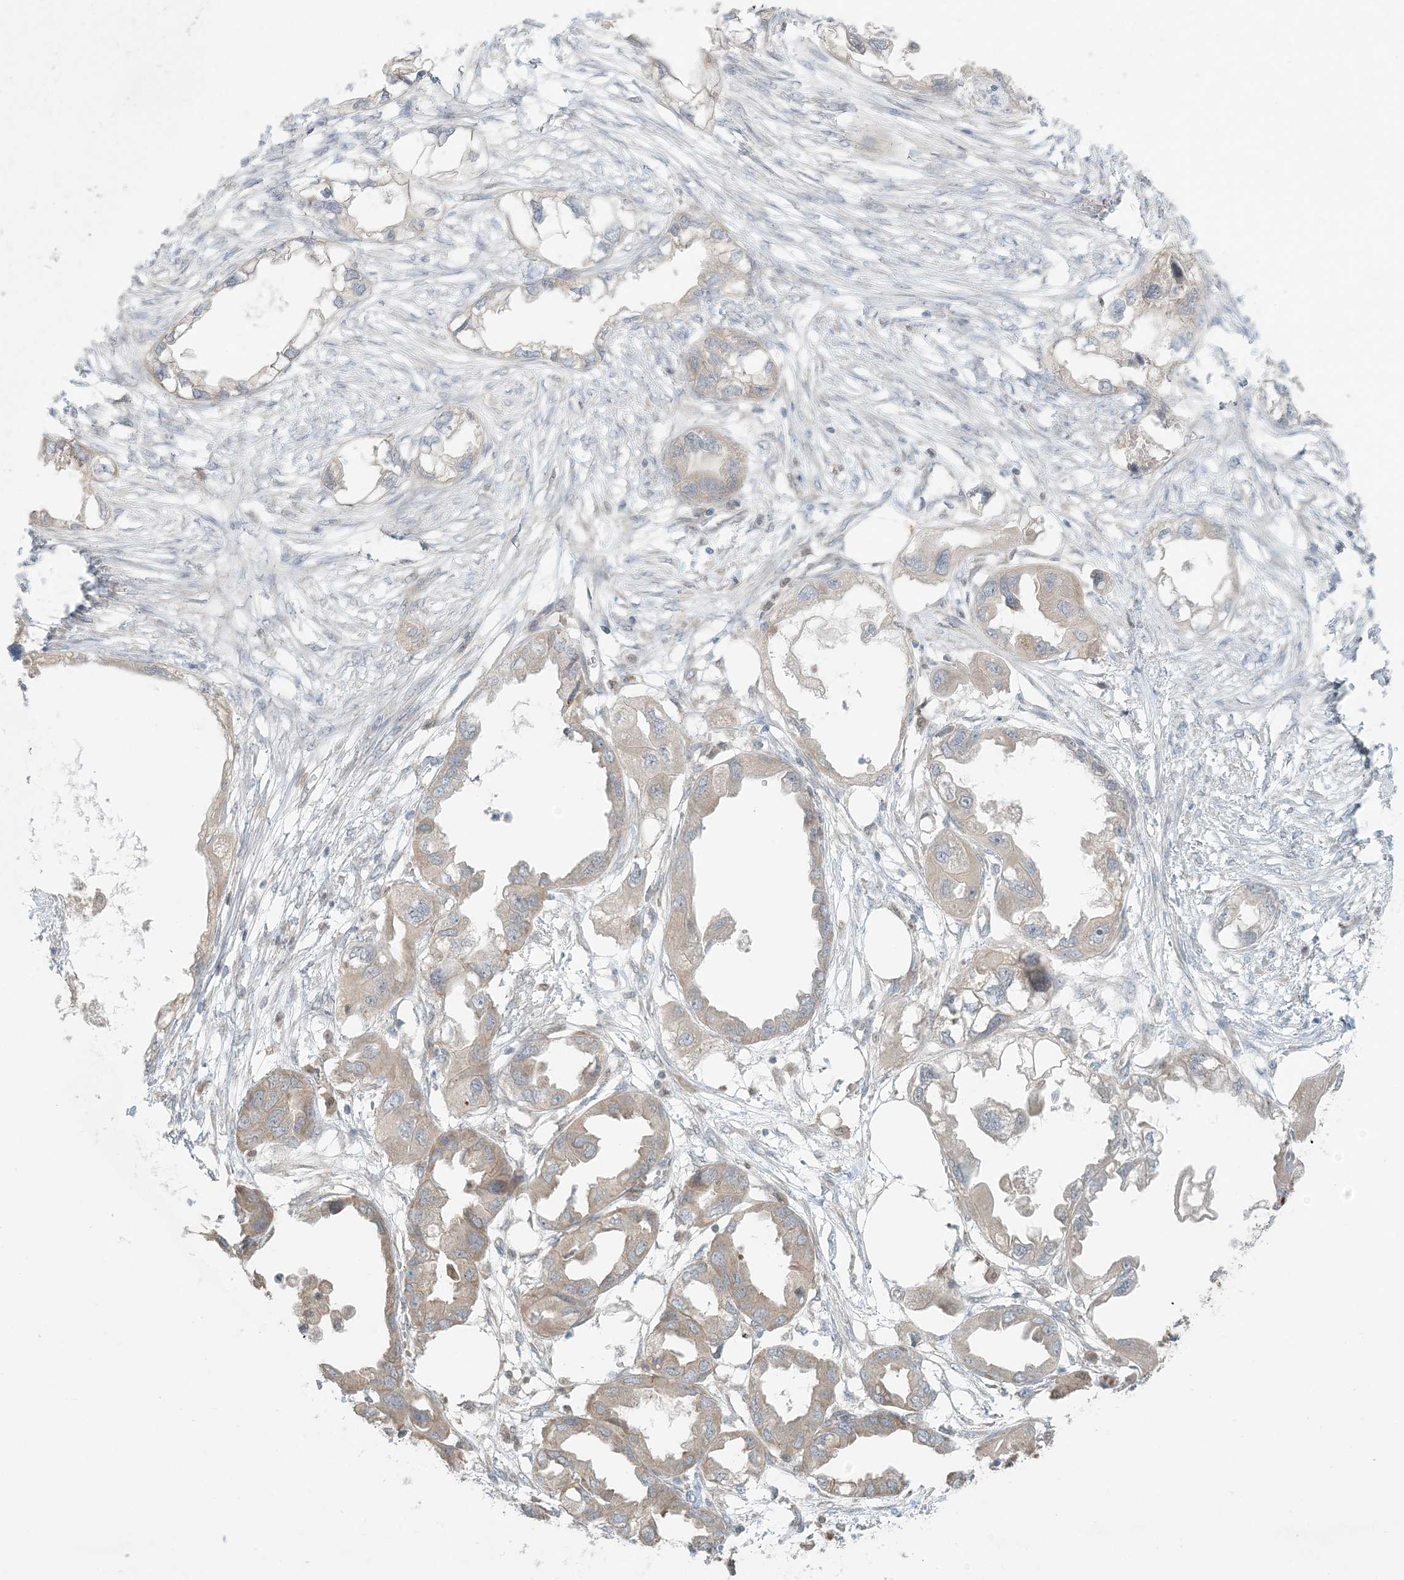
{"staining": {"intensity": "weak", "quantity": "25%-75%", "location": "cytoplasmic/membranous"}, "tissue": "endometrial cancer", "cell_type": "Tumor cells", "image_type": "cancer", "snomed": [{"axis": "morphology", "description": "Adenocarcinoma, NOS"}, {"axis": "morphology", "description": "Adenocarcinoma, metastatic, NOS"}, {"axis": "topography", "description": "Adipose tissue"}, {"axis": "topography", "description": "Endometrium"}], "caption": "Protein staining displays weak cytoplasmic/membranous staining in approximately 25%-75% of tumor cells in endometrial cancer.", "gene": "CTDNEP1", "patient": {"sex": "female", "age": 67}}